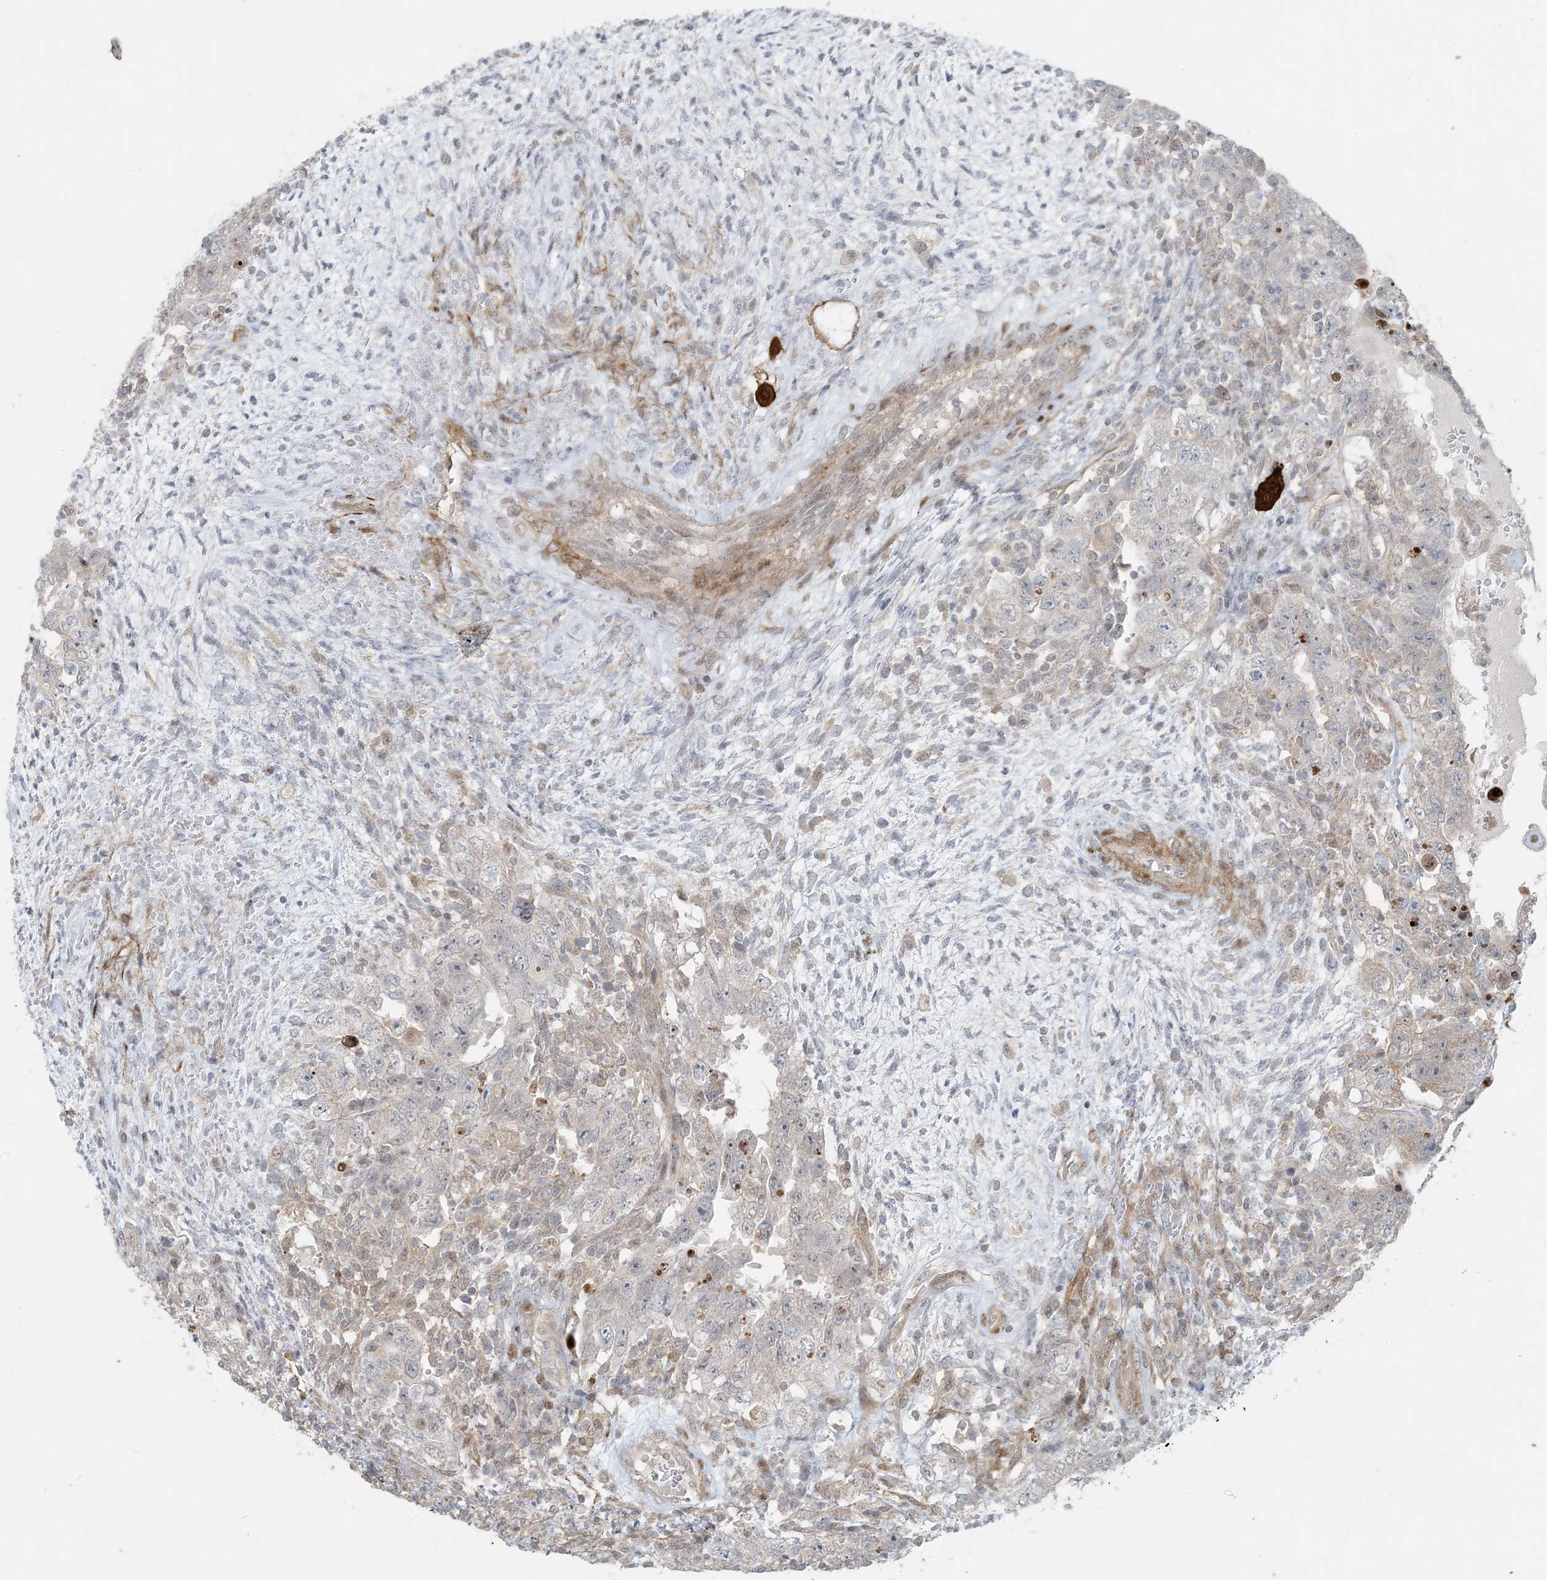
{"staining": {"intensity": "negative", "quantity": "none", "location": "none"}, "tissue": "testis cancer", "cell_type": "Tumor cells", "image_type": "cancer", "snomed": [{"axis": "morphology", "description": "Carcinoma, Embryonal, NOS"}, {"axis": "topography", "description": "Testis"}], "caption": "A photomicrograph of testis embryonal carcinoma stained for a protein displays no brown staining in tumor cells. (DAB (3,3'-diaminobenzidine) IHC with hematoxylin counter stain).", "gene": "BCORL1", "patient": {"sex": "male", "age": 26}}